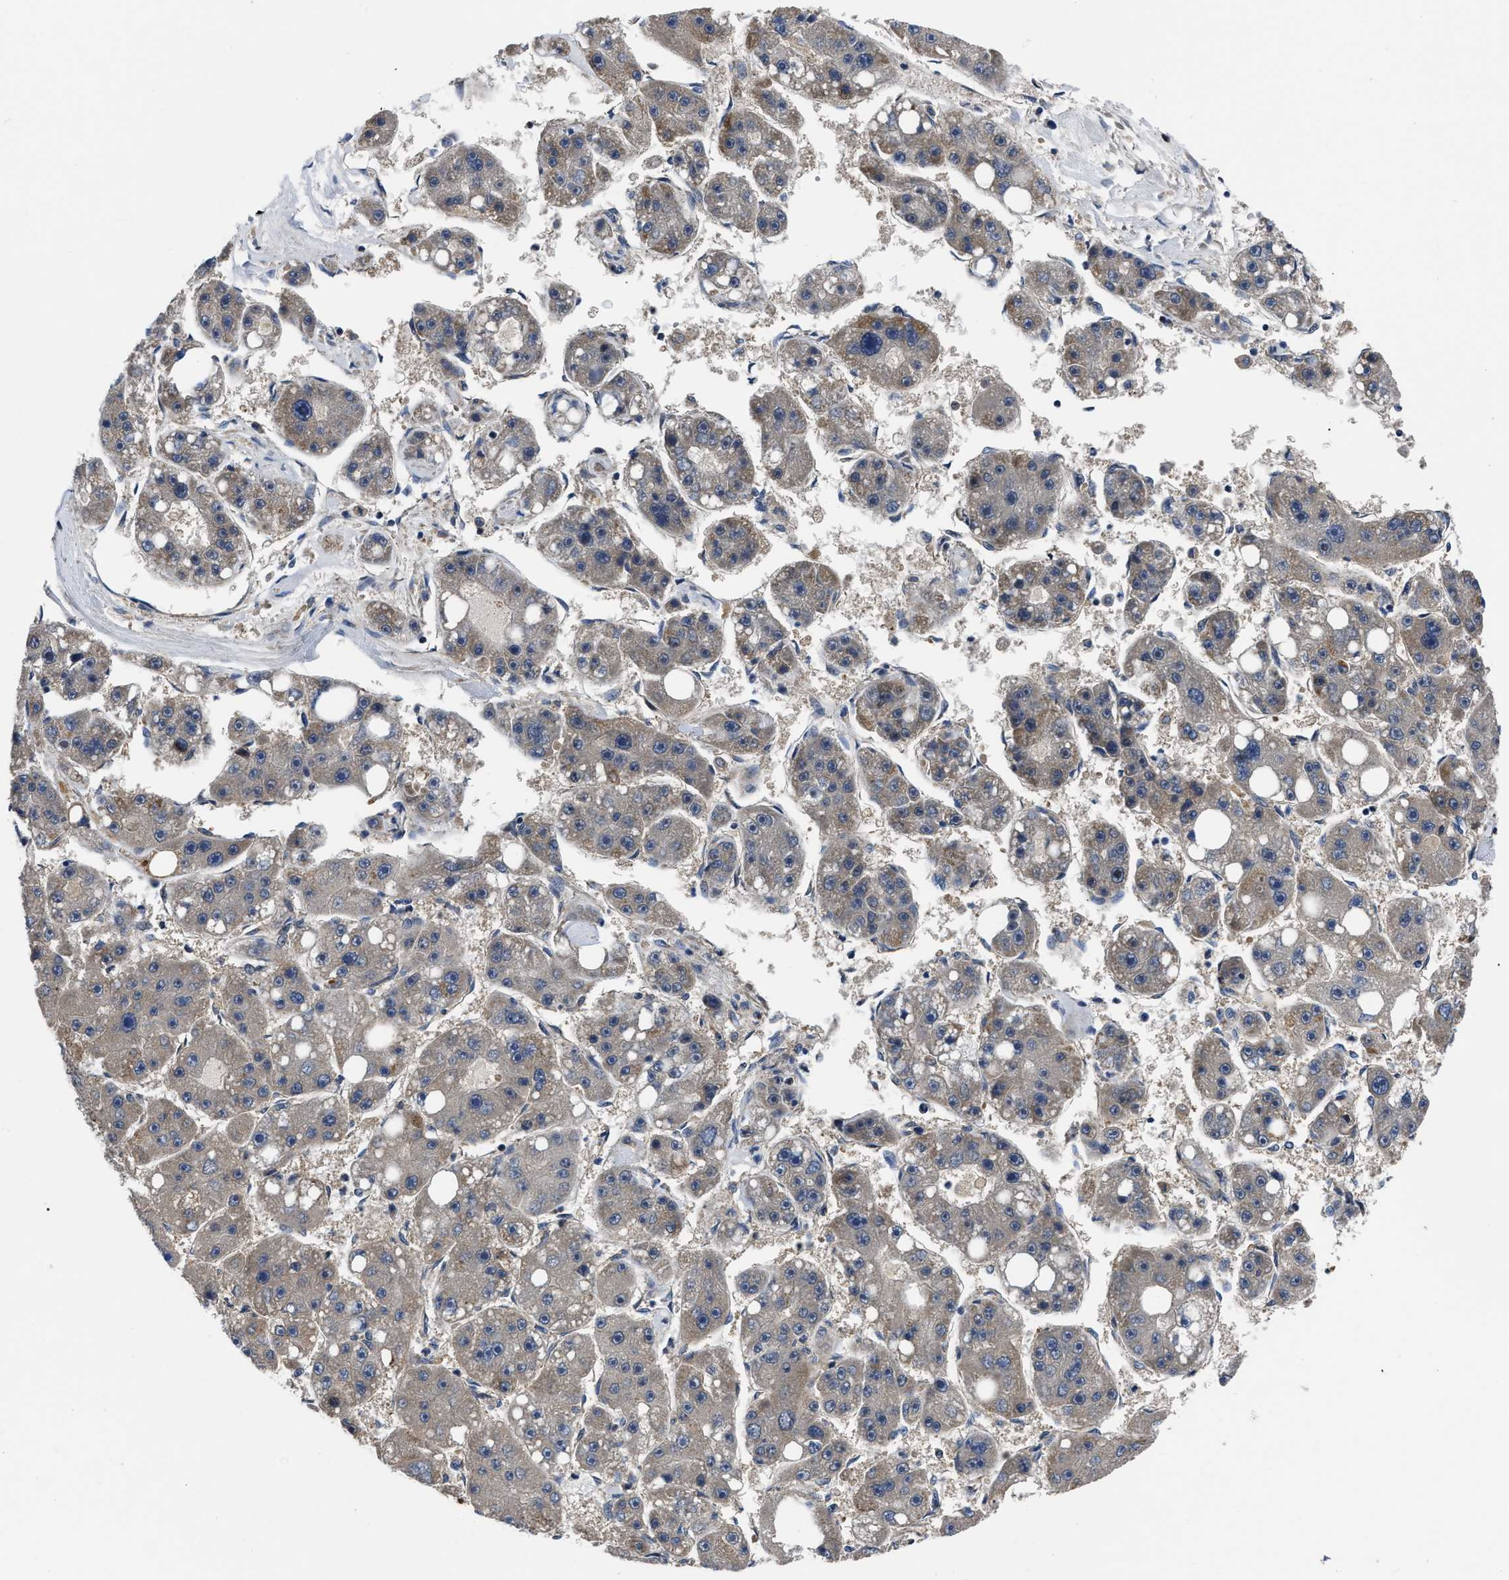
{"staining": {"intensity": "weak", "quantity": ">75%", "location": "cytoplasmic/membranous"}, "tissue": "liver cancer", "cell_type": "Tumor cells", "image_type": "cancer", "snomed": [{"axis": "morphology", "description": "Carcinoma, Hepatocellular, NOS"}, {"axis": "topography", "description": "Liver"}], "caption": "A brown stain shows weak cytoplasmic/membranous staining of a protein in hepatocellular carcinoma (liver) tumor cells. Immunohistochemistry (ihc) stains the protein in brown and the nuclei are stained blue.", "gene": "PPWD1", "patient": {"sex": "female", "age": 61}}